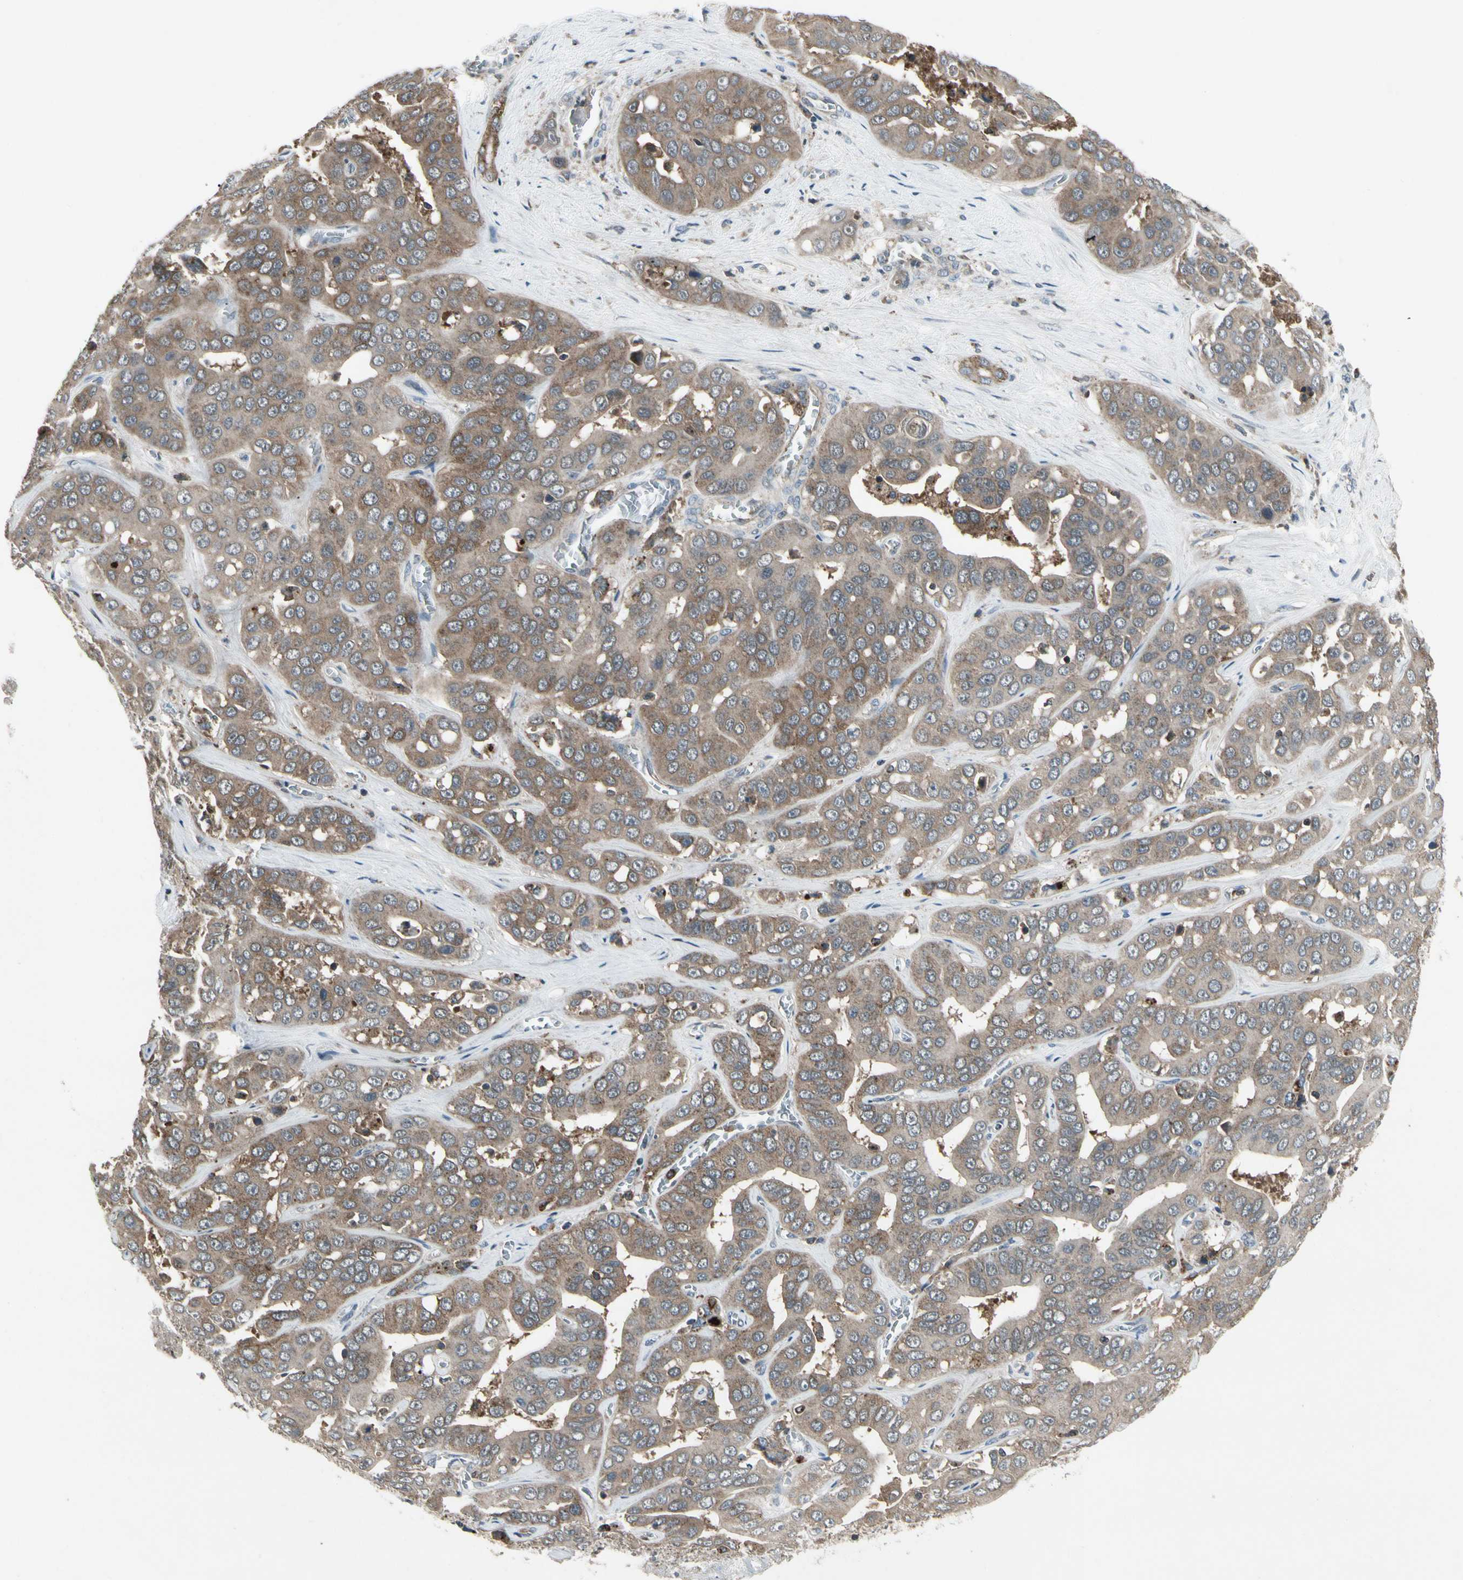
{"staining": {"intensity": "moderate", "quantity": ">75%", "location": "cytoplasmic/membranous"}, "tissue": "liver cancer", "cell_type": "Tumor cells", "image_type": "cancer", "snomed": [{"axis": "morphology", "description": "Cholangiocarcinoma"}, {"axis": "topography", "description": "Liver"}], "caption": "Brown immunohistochemical staining in liver cancer (cholangiocarcinoma) displays moderate cytoplasmic/membranous positivity in about >75% of tumor cells.", "gene": "NMI", "patient": {"sex": "female", "age": 52}}